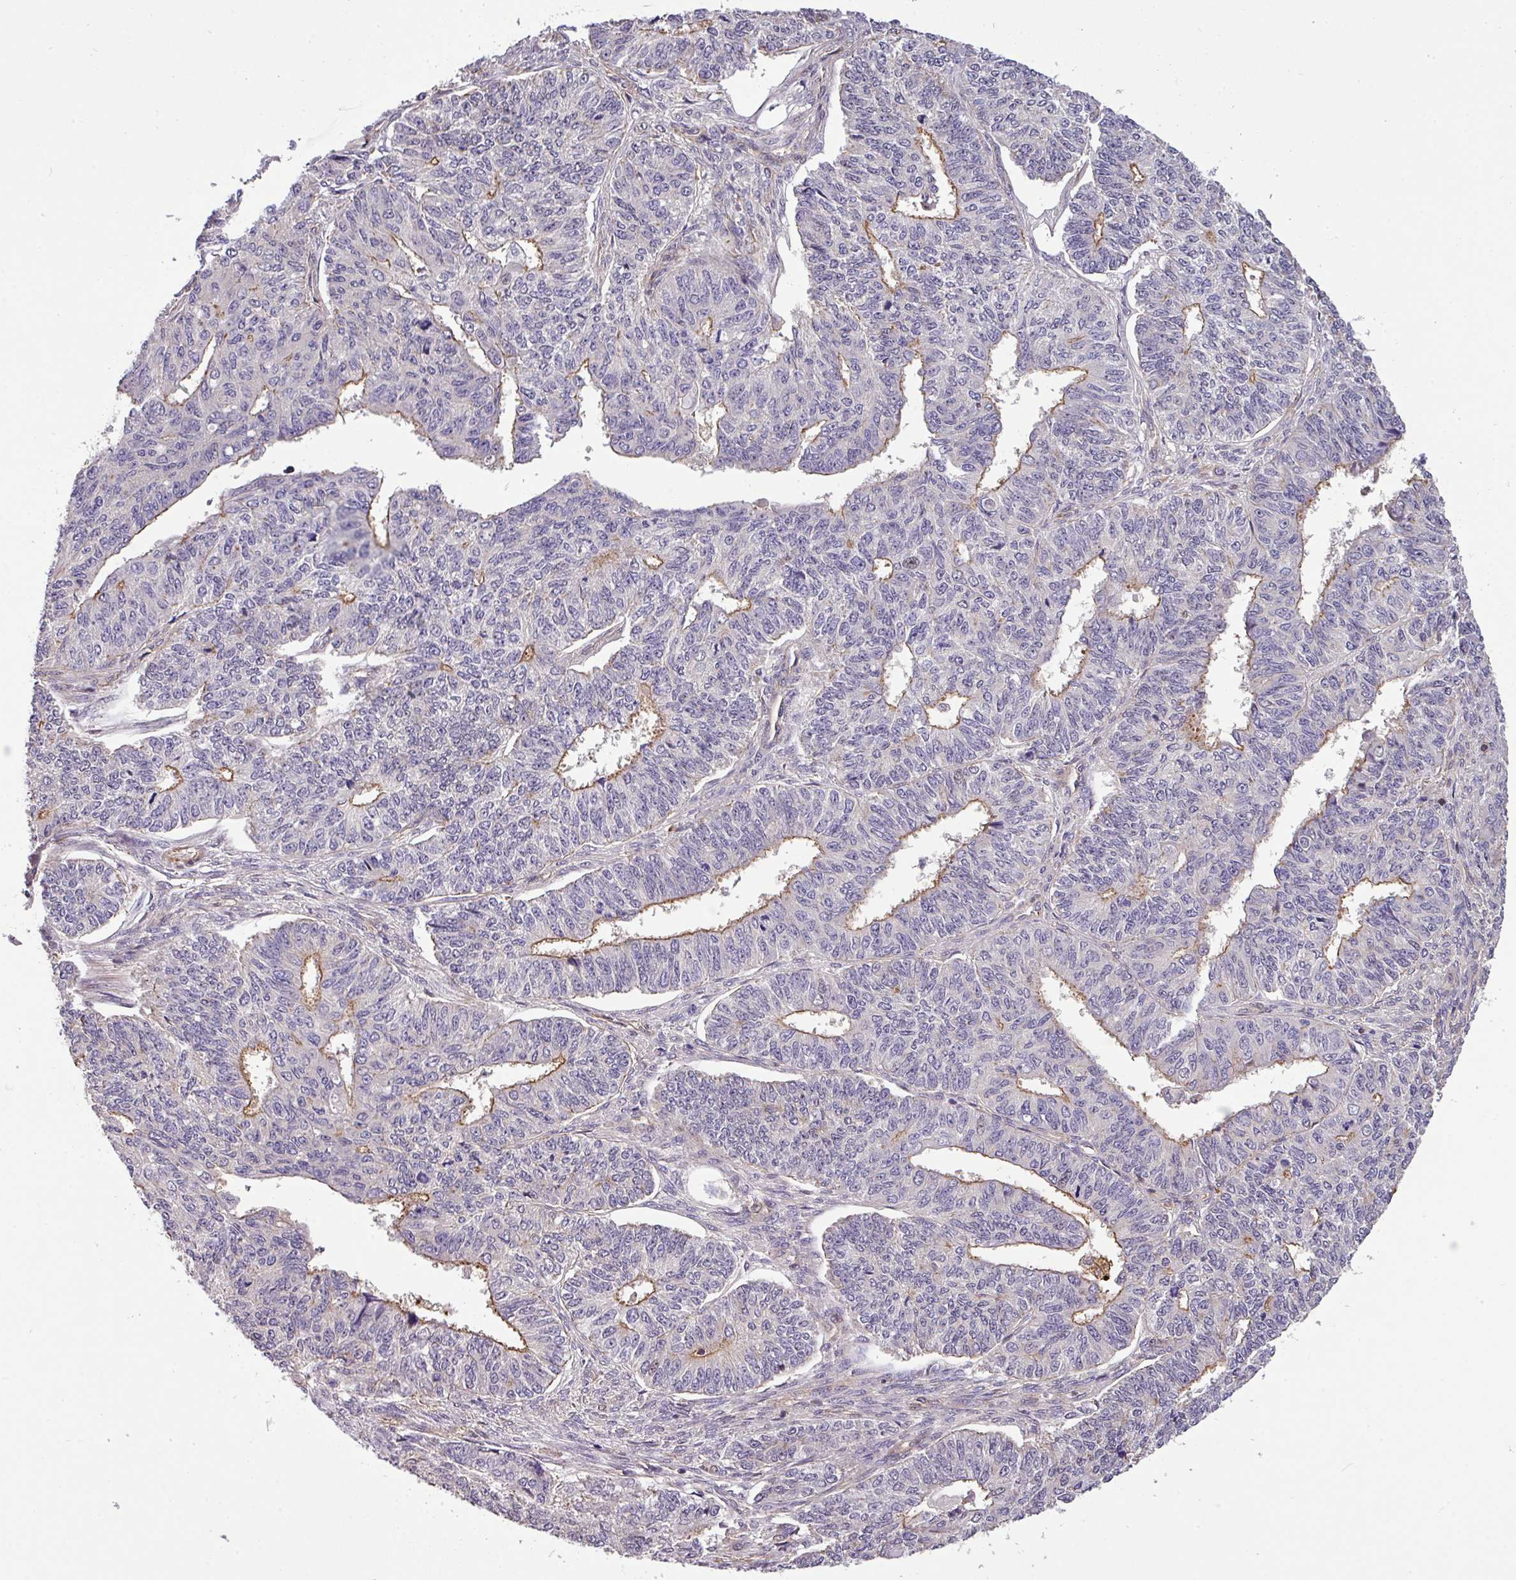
{"staining": {"intensity": "moderate", "quantity": "25%-75%", "location": "cytoplasmic/membranous"}, "tissue": "endometrial cancer", "cell_type": "Tumor cells", "image_type": "cancer", "snomed": [{"axis": "morphology", "description": "Adenocarcinoma, NOS"}, {"axis": "topography", "description": "Endometrium"}], "caption": "An immunohistochemistry micrograph of tumor tissue is shown. Protein staining in brown shows moderate cytoplasmic/membranous positivity in endometrial cancer within tumor cells.", "gene": "CASS4", "patient": {"sex": "female", "age": 32}}